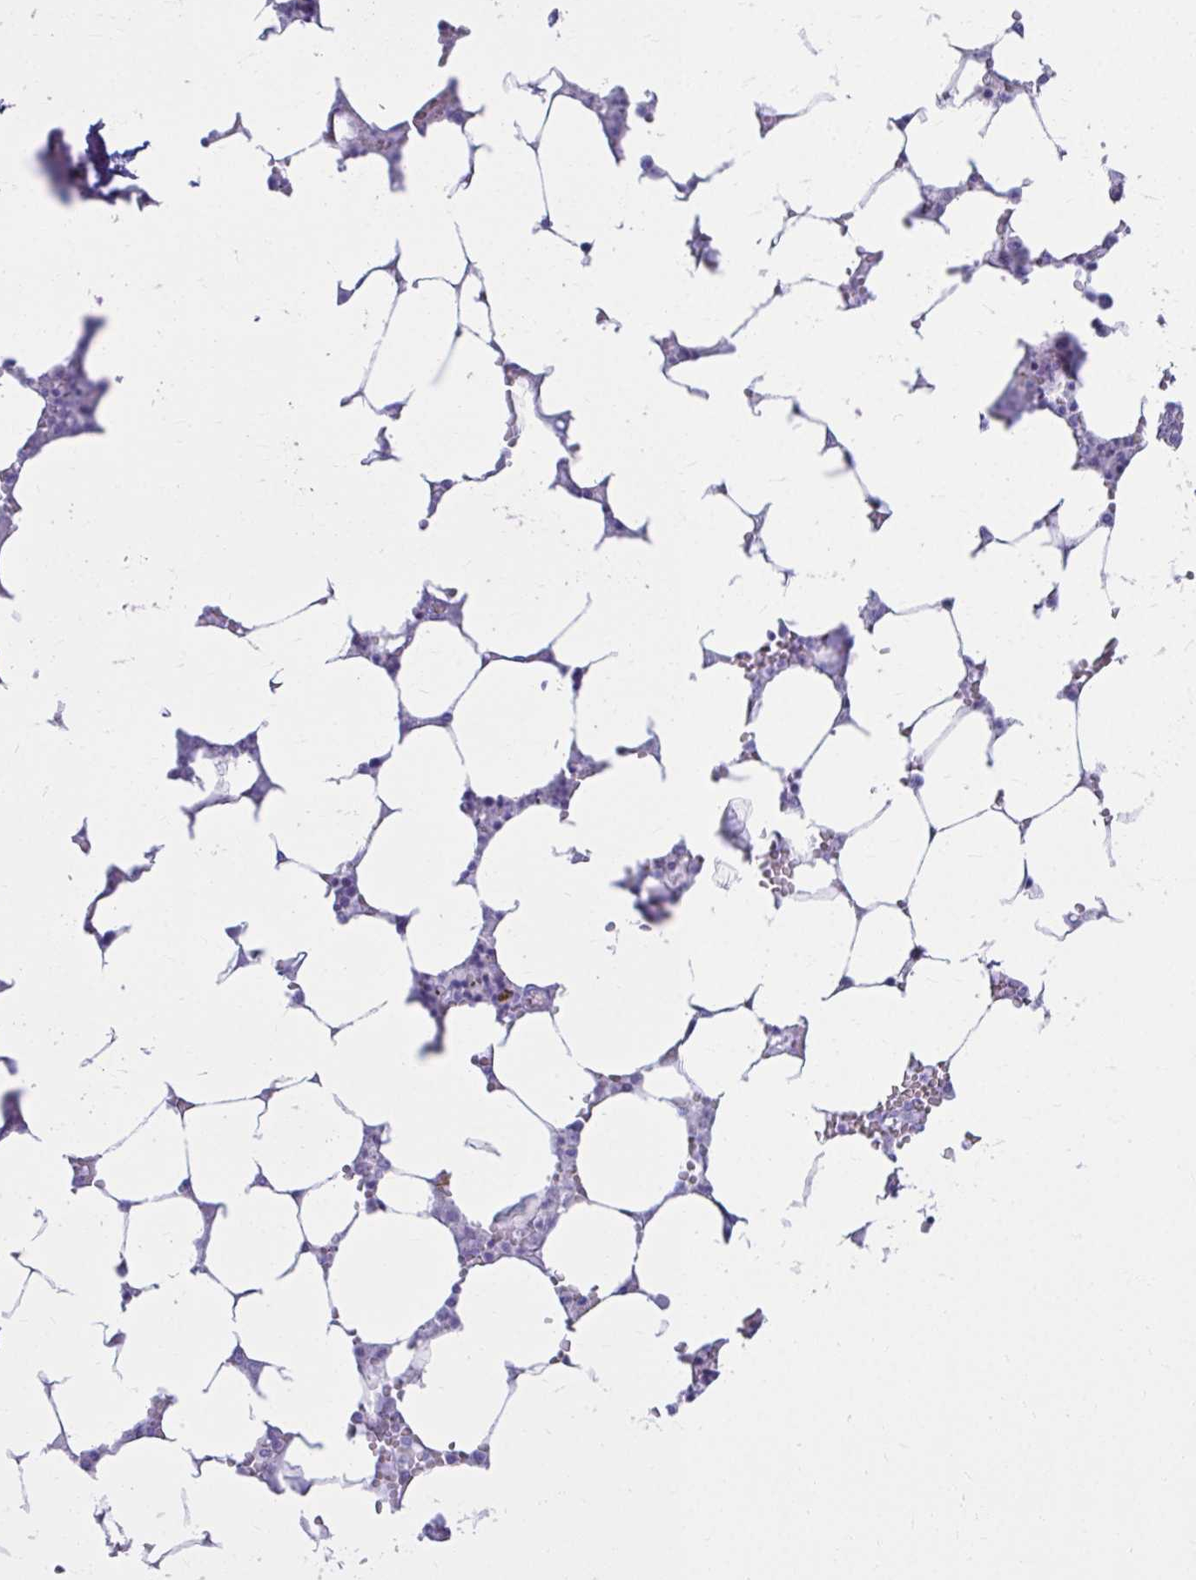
{"staining": {"intensity": "negative", "quantity": "none", "location": "none"}, "tissue": "bone marrow", "cell_type": "Hematopoietic cells", "image_type": "normal", "snomed": [{"axis": "morphology", "description": "Normal tissue, NOS"}, {"axis": "topography", "description": "Bone marrow"}], "caption": "Immunohistochemistry (IHC) of benign bone marrow exhibits no expression in hematopoietic cells.", "gene": "ATP4B", "patient": {"sex": "male", "age": 64}}